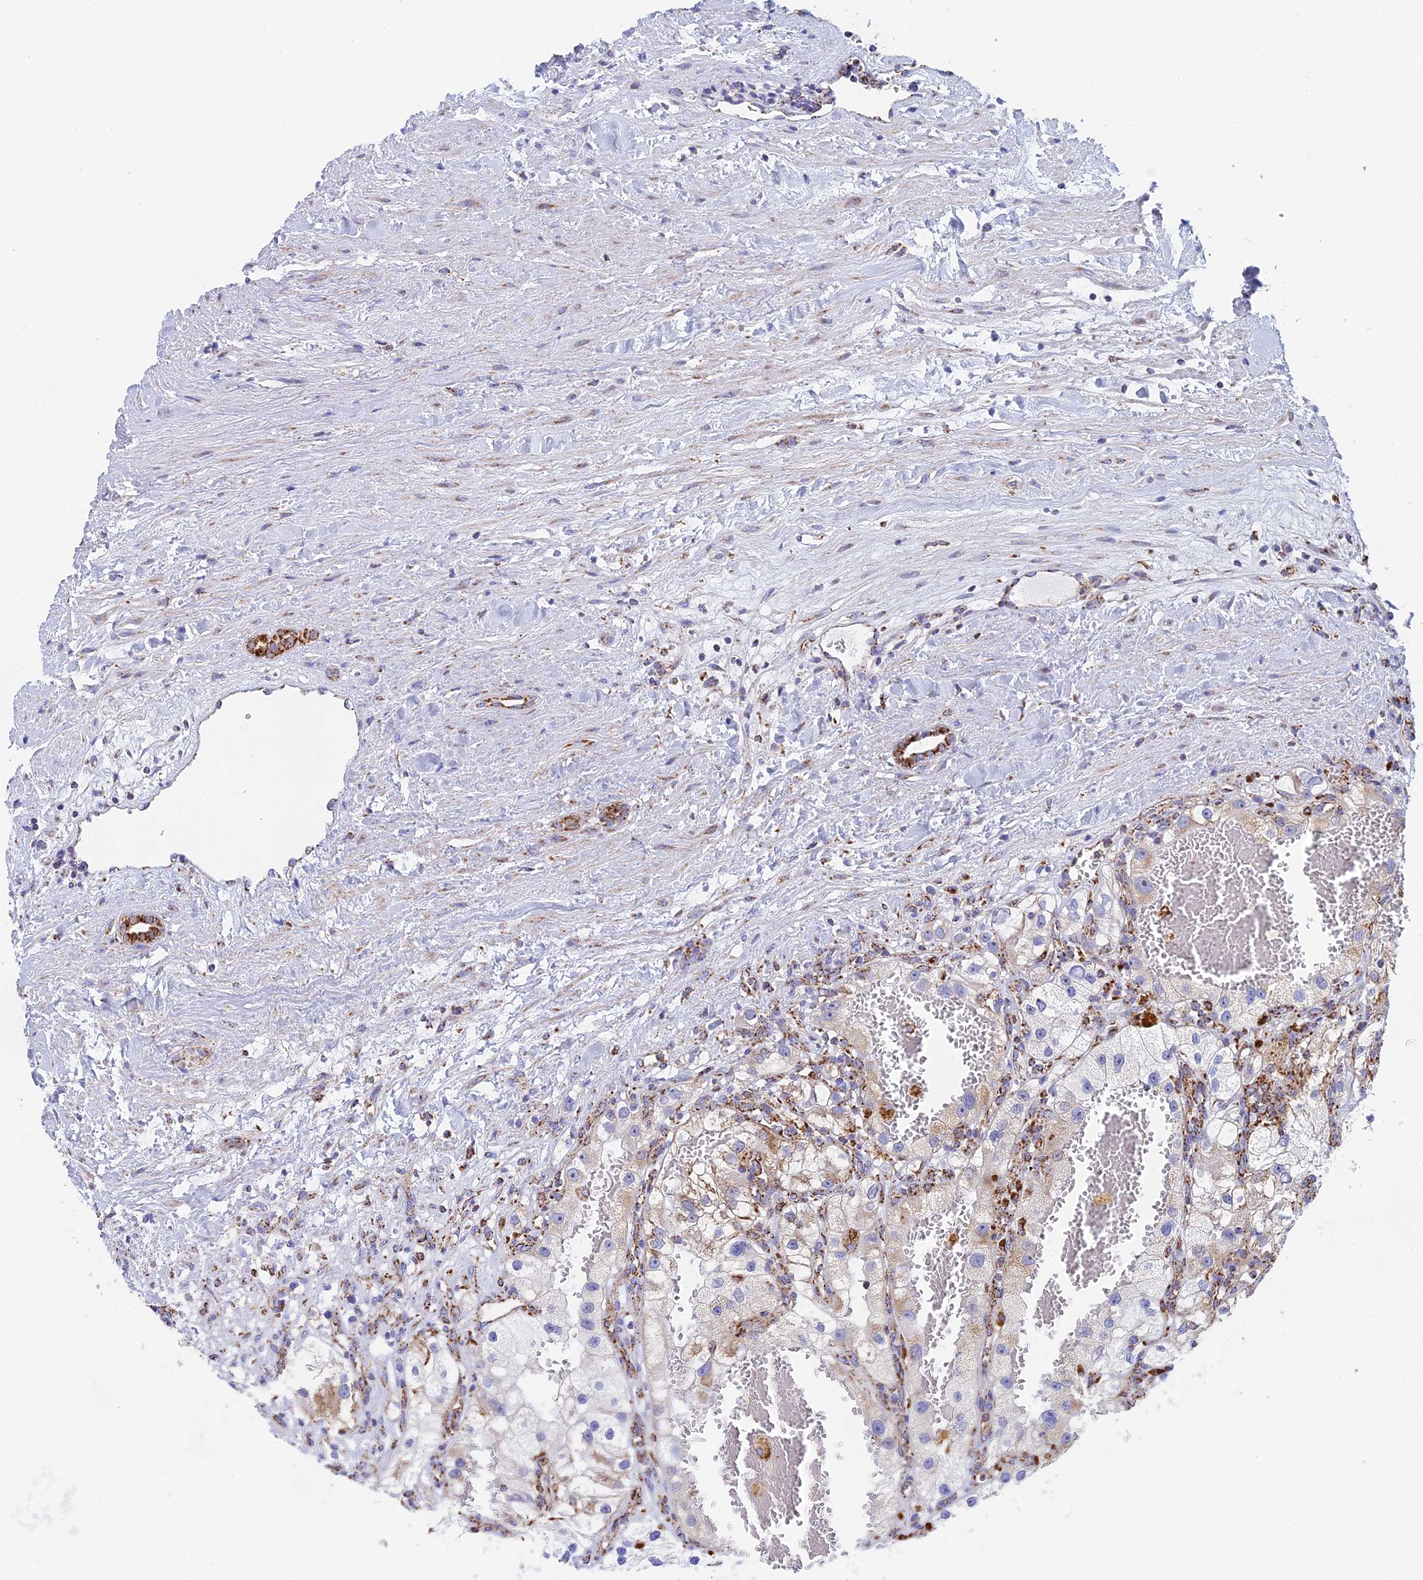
{"staining": {"intensity": "moderate", "quantity": "<25%", "location": "cytoplasmic/membranous"}, "tissue": "renal cancer", "cell_type": "Tumor cells", "image_type": "cancer", "snomed": [{"axis": "morphology", "description": "Adenocarcinoma, NOS"}, {"axis": "topography", "description": "Kidney"}], "caption": "Immunohistochemical staining of adenocarcinoma (renal) exhibits moderate cytoplasmic/membranous protein expression in about <25% of tumor cells. (Brightfield microscopy of DAB IHC at high magnification).", "gene": "NDUFA5", "patient": {"sex": "female", "age": 57}}